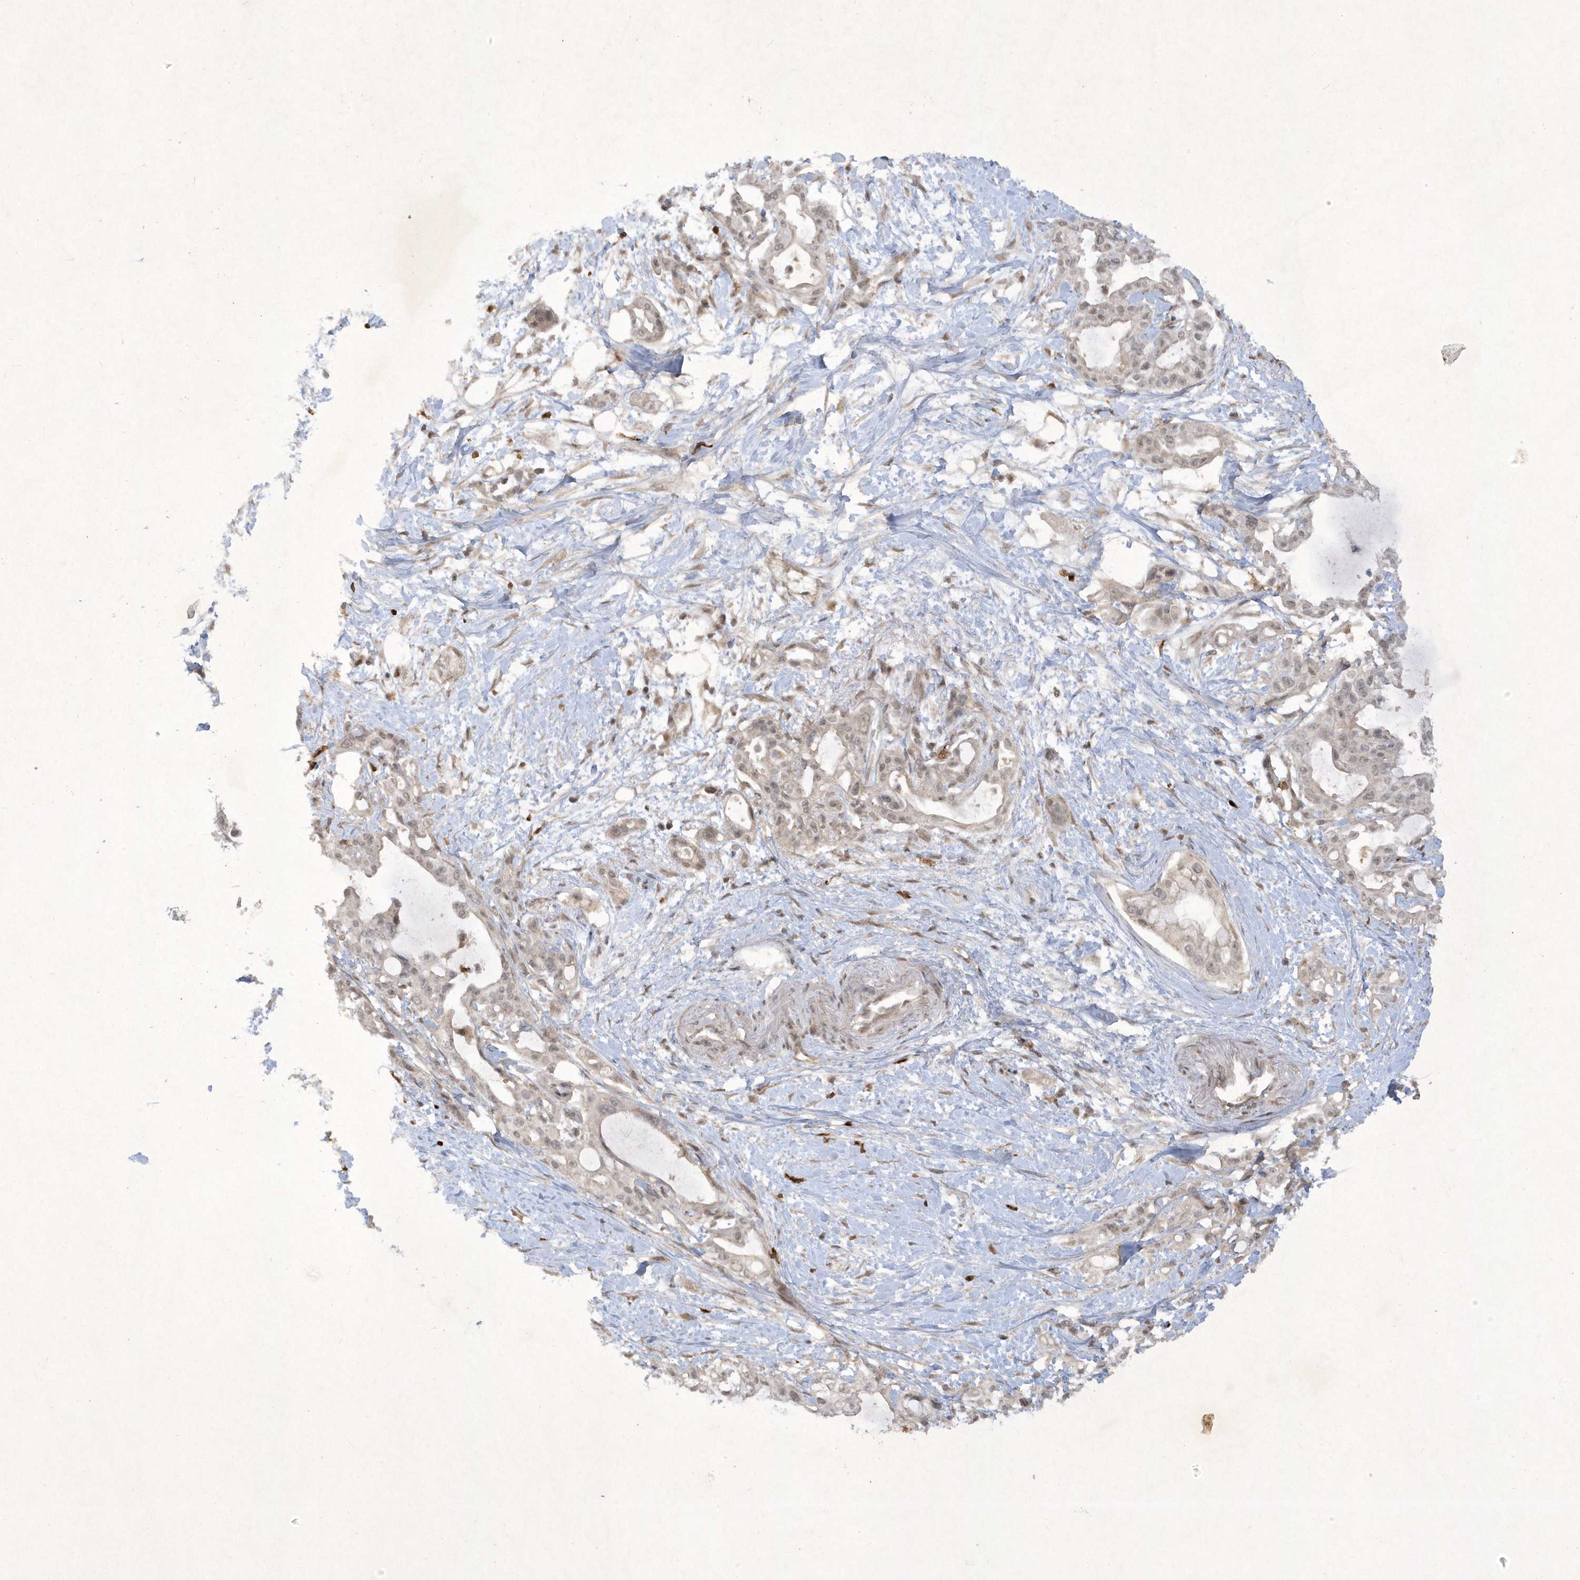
{"staining": {"intensity": "negative", "quantity": "none", "location": "none"}, "tissue": "pancreatic cancer", "cell_type": "Tumor cells", "image_type": "cancer", "snomed": [{"axis": "morphology", "description": "Adenocarcinoma, NOS"}, {"axis": "topography", "description": "Pancreas"}], "caption": "There is no significant staining in tumor cells of pancreatic cancer.", "gene": "ZNF213", "patient": {"sex": "male", "age": 68}}